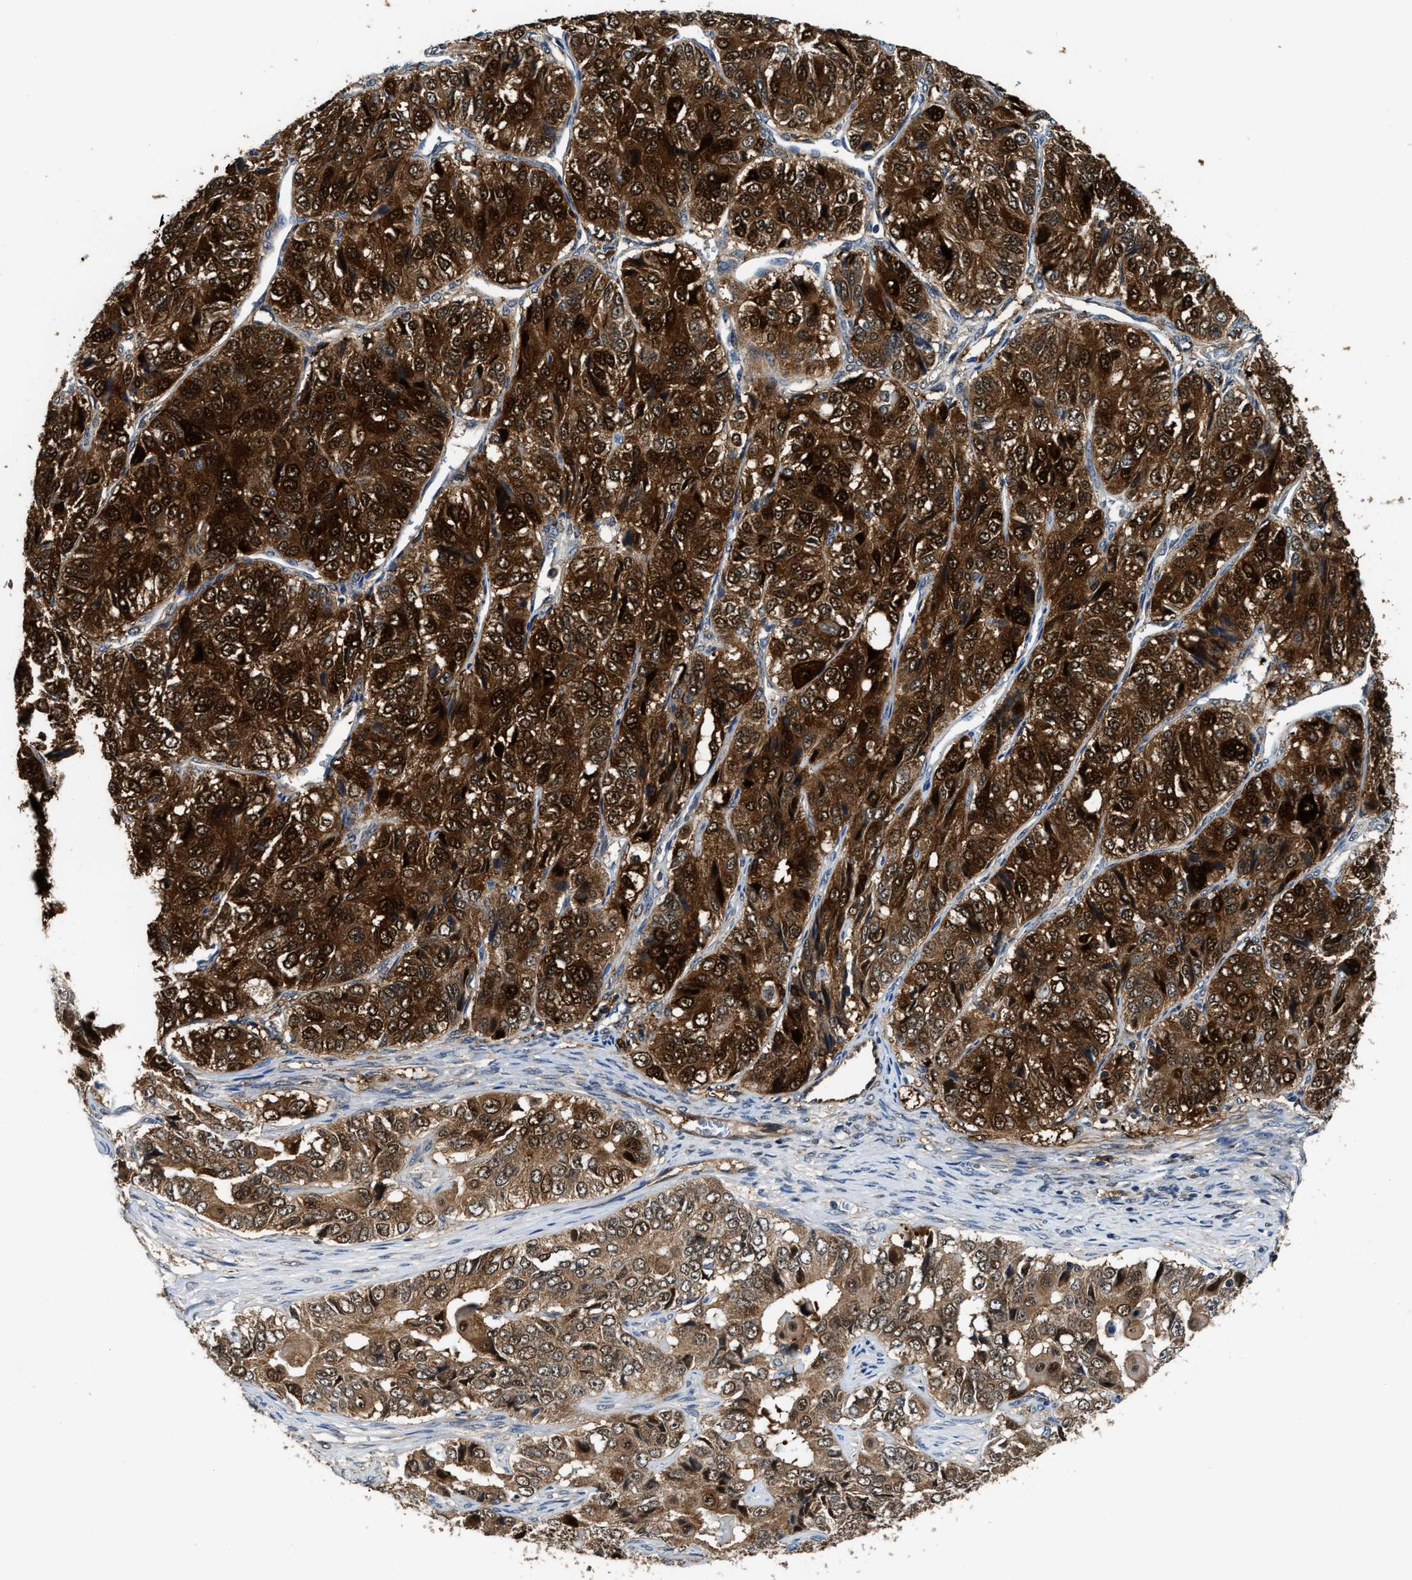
{"staining": {"intensity": "strong", "quantity": ">75%", "location": "cytoplasmic/membranous"}, "tissue": "ovarian cancer", "cell_type": "Tumor cells", "image_type": "cancer", "snomed": [{"axis": "morphology", "description": "Carcinoma, endometroid"}, {"axis": "topography", "description": "Ovary"}], "caption": "Brown immunohistochemical staining in ovarian endometroid carcinoma exhibits strong cytoplasmic/membranous staining in about >75% of tumor cells.", "gene": "PPA1", "patient": {"sex": "female", "age": 51}}